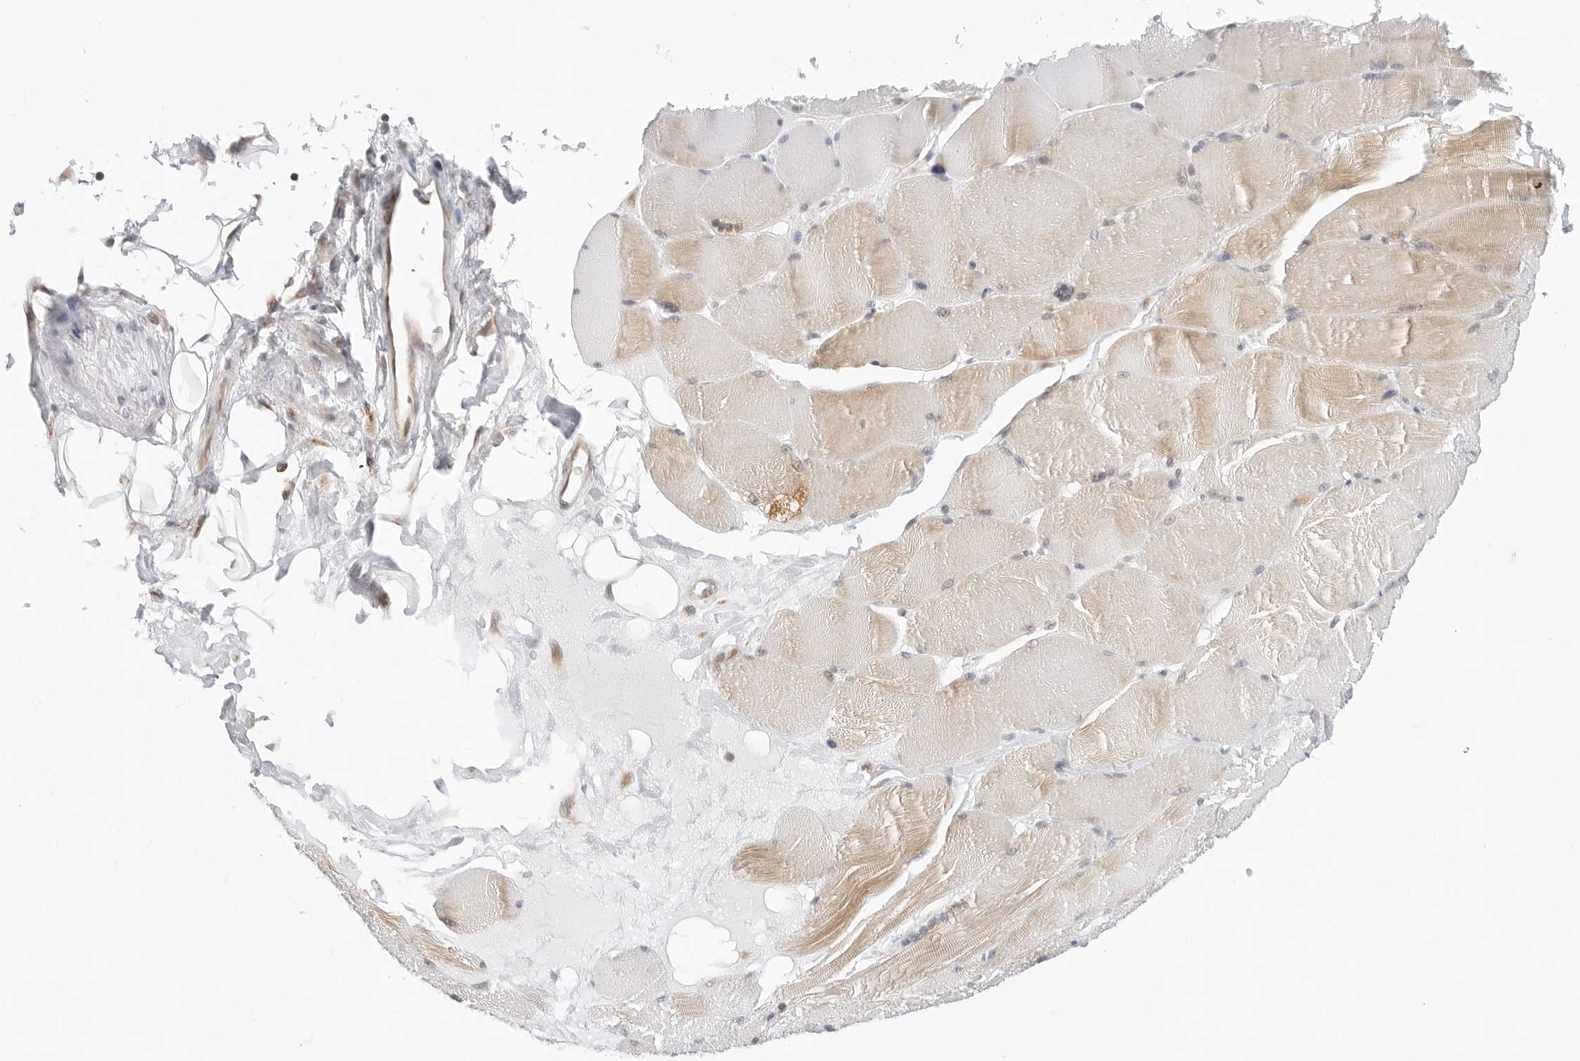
{"staining": {"intensity": "moderate", "quantity": ">75%", "location": "cytoplasmic/membranous"}, "tissue": "skeletal muscle", "cell_type": "Myocytes", "image_type": "normal", "snomed": [{"axis": "morphology", "description": "Normal tissue, NOS"}, {"axis": "topography", "description": "Skin"}, {"axis": "topography", "description": "Skeletal muscle"}], "caption": "Immunohistochemistry (DAB) staining of normal skeletal muscle exhibits moderate cytoplasmic/membranous protein positivity in approximately >75% of myocytes. (DAB IHC, brown staining for protein, blue staining for nuclei).", "gene": "POLR3GL", "patient": {"sex": "male", "age": 83}}